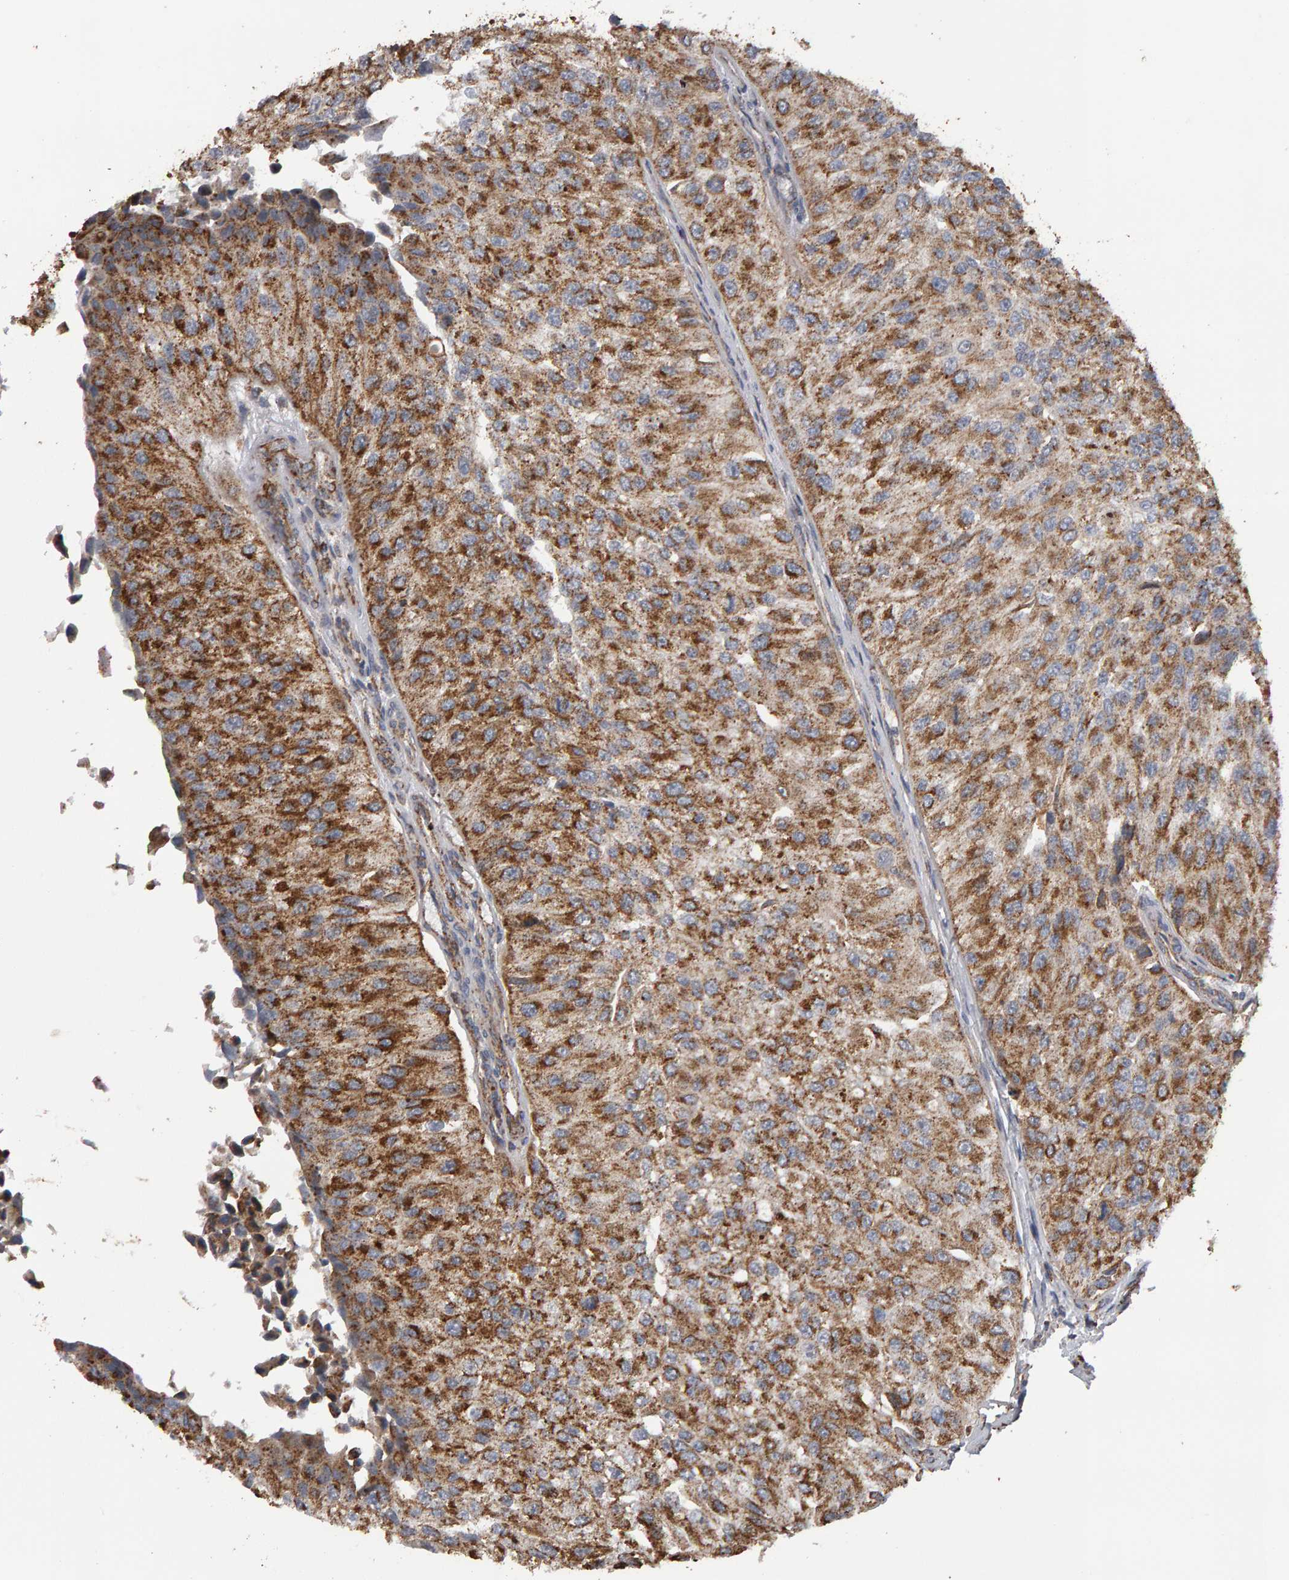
{"staining": {"intensity": "moderate", "quantity": ">75%", "location": "cytoplasmic/membranous"}, "tissue": "urothelial cancer", "cell_type": "Tumor cells", "image_type": "cancer", "snomed": [{"axis": "morphology", "description": "Urothelial carcinoma, High grade"}, {"axis": "topography", "description": "Kidney"}, {"axis": "topography", "description": "Urinary bladder"}], "caption": "Human urothelial carcinoma (high-grade) stained with a brown dye displays moderate cytoplasmic/membranous positive expression in about >75% of tumor cells.", "gene": "TOM1L1", "patient": {"sex": "male", "age": 77}}